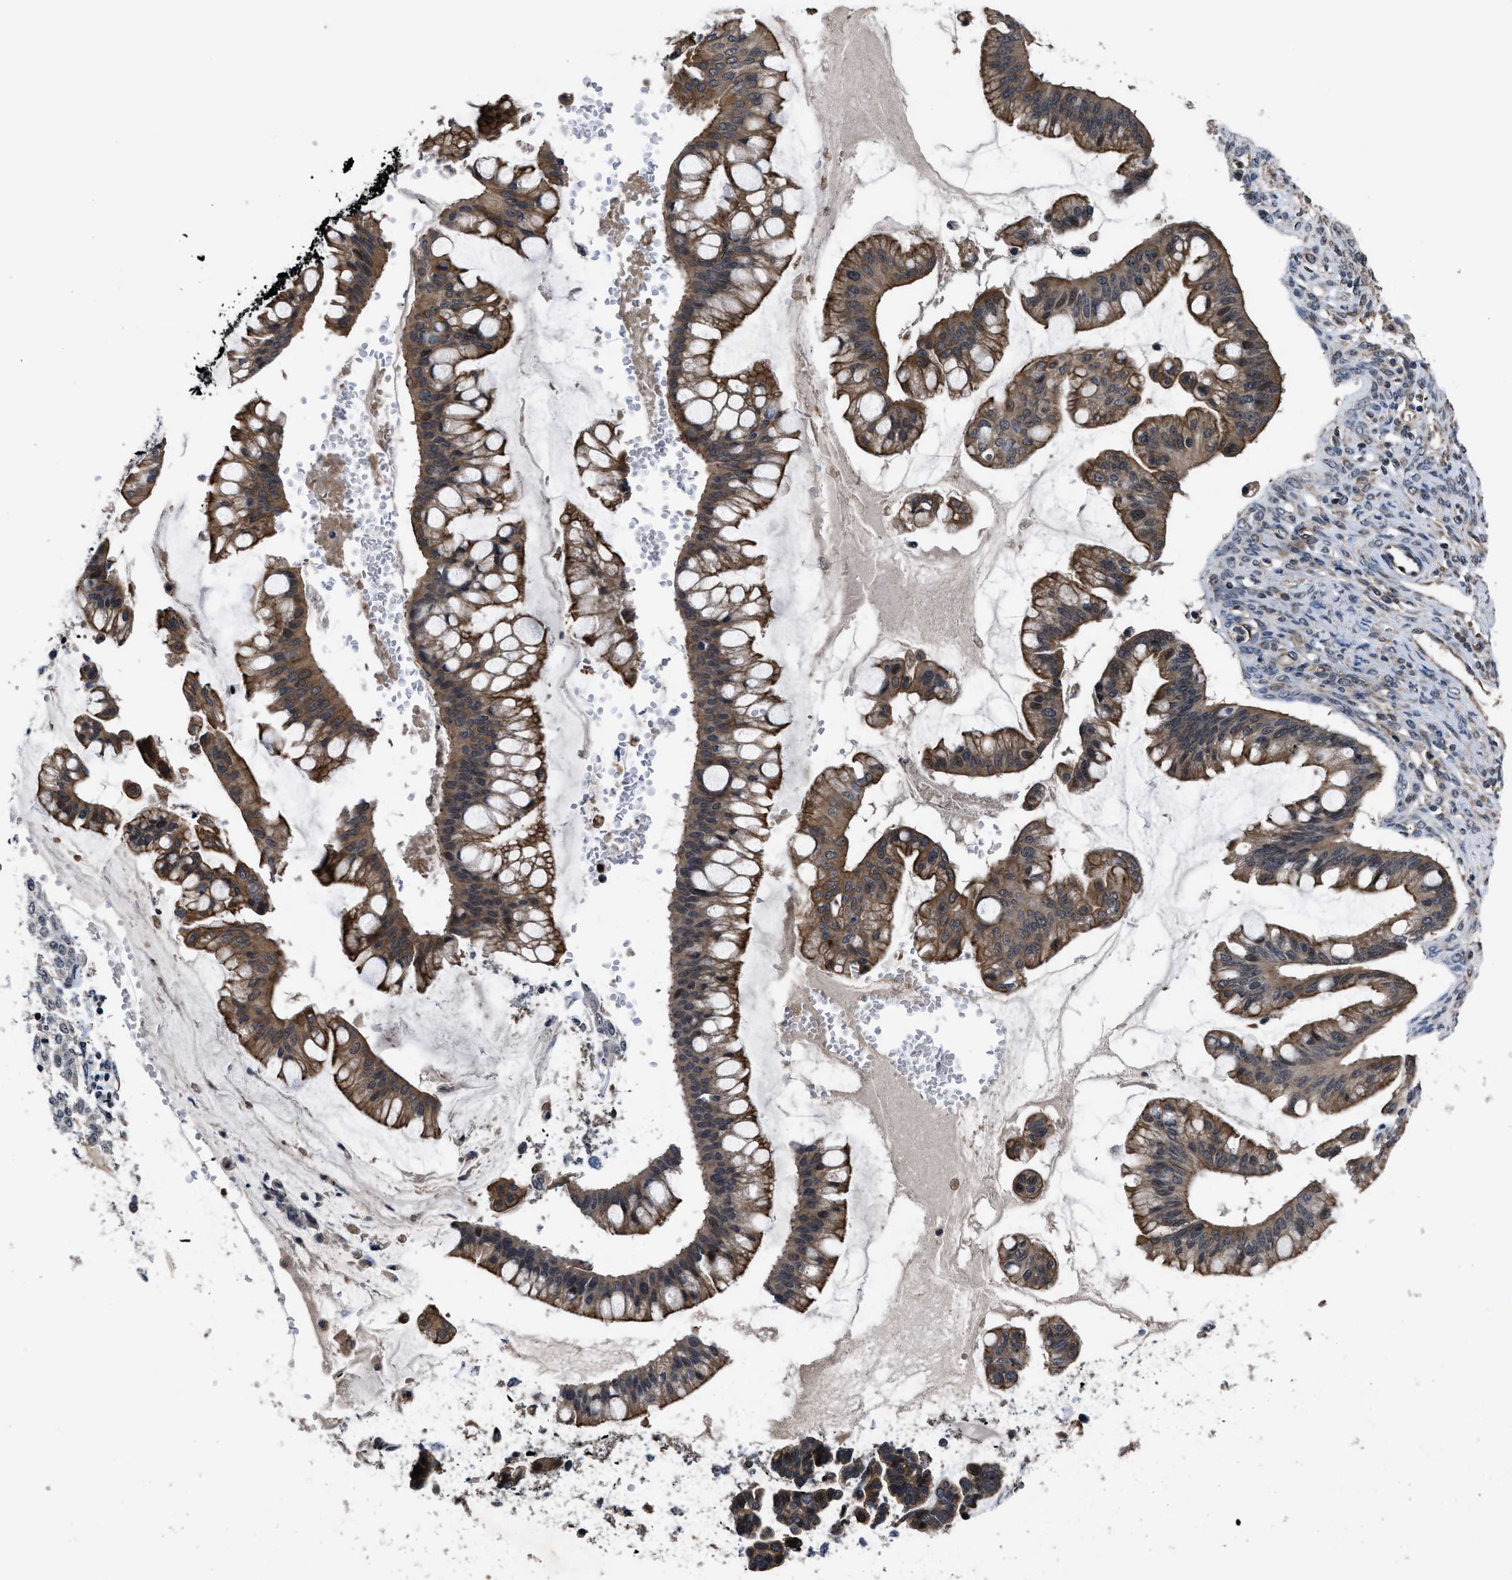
{"staining": {"intensity": "moderate", "quantity": ">75%", "location": "cytoplasmic/membranous"}, "tissue": "ovarian cancer", "cell_type": "Tumor cells", "image_type": "cancer", "snomed": [{"axis": "morphology", "description": "Cystadenocarcinoma, mucinous, NOS"}, {"axis": "topography", "description": "Ovary"}], "caption": "The micrograph shows staining of mucinous cystadenocarcinoma (ovarian), revealing moderate cytoplasmic/membranous protein staining (brown color) within tumor cells. (Brightfield microscopy of DAB IHC at high magnification).", "gene": "DNAJC14", "patient": {"sex": "female", "age": 73}}